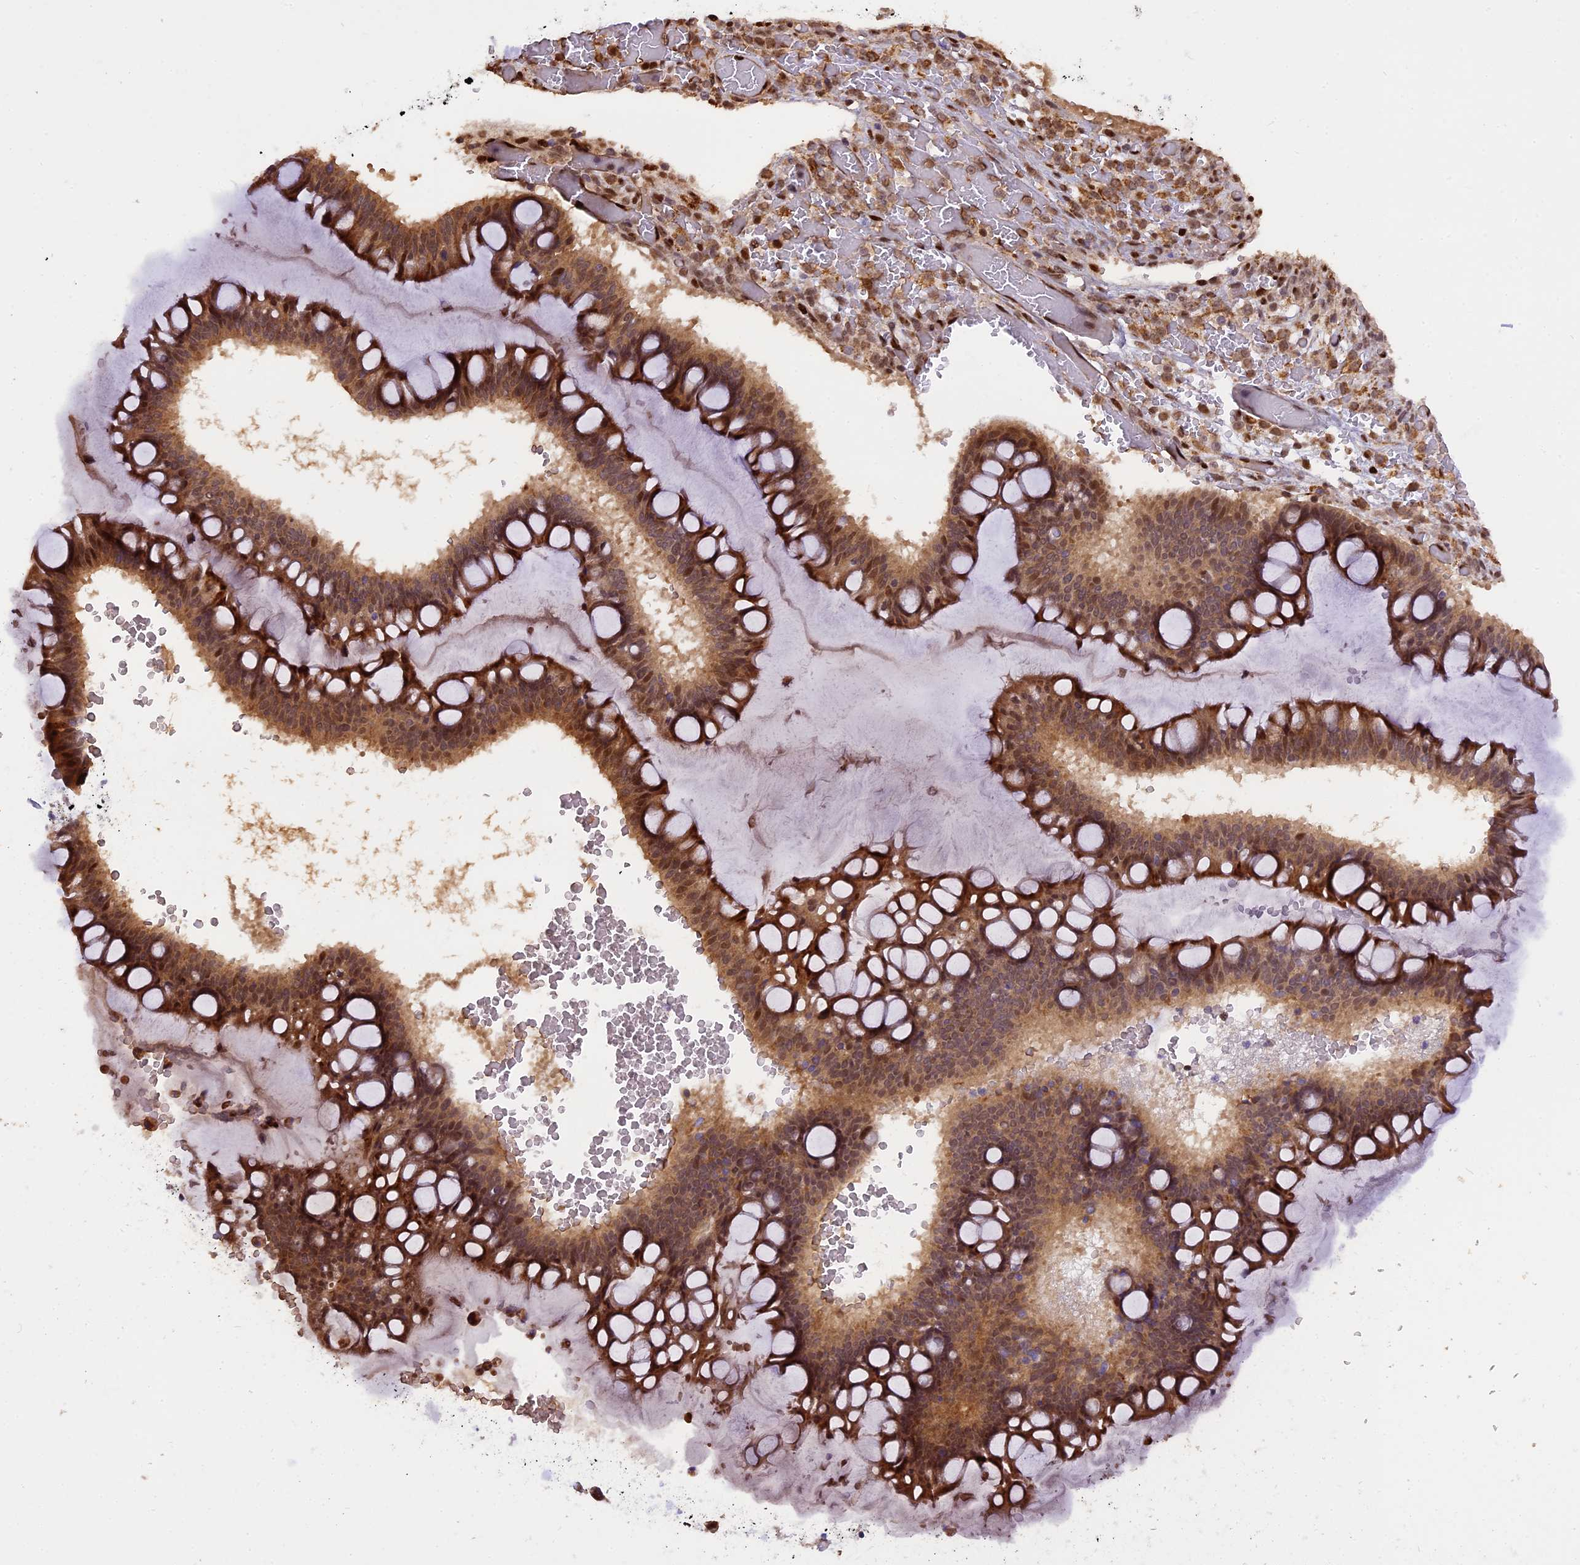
{"staining": {"intensity": "moderate", "quantity": ">75%", "location": "cytoplasmic/membranous,nuclear"}, "tissue": "ovarian cancer", "cell_type": "Tumor cells", "image_type": "cancer", "snomed": [{"axis": "morphology", "description": "Cystadenocarcinoma, mucinous, NOS"}, {"axis": "topography", "description": "Ovary"}], "caption": "Immunohistochemistry (DAB (3,3'-diaminobenzidine)) staining of human ovarian mucinous cystadenocarcinoma shows moderate cytoplasmic/membranous and nuclear protein expression in about >75% of tumor cells.", "gene": "MICALL1", "patient": {"sex": "female", "age": 73}}